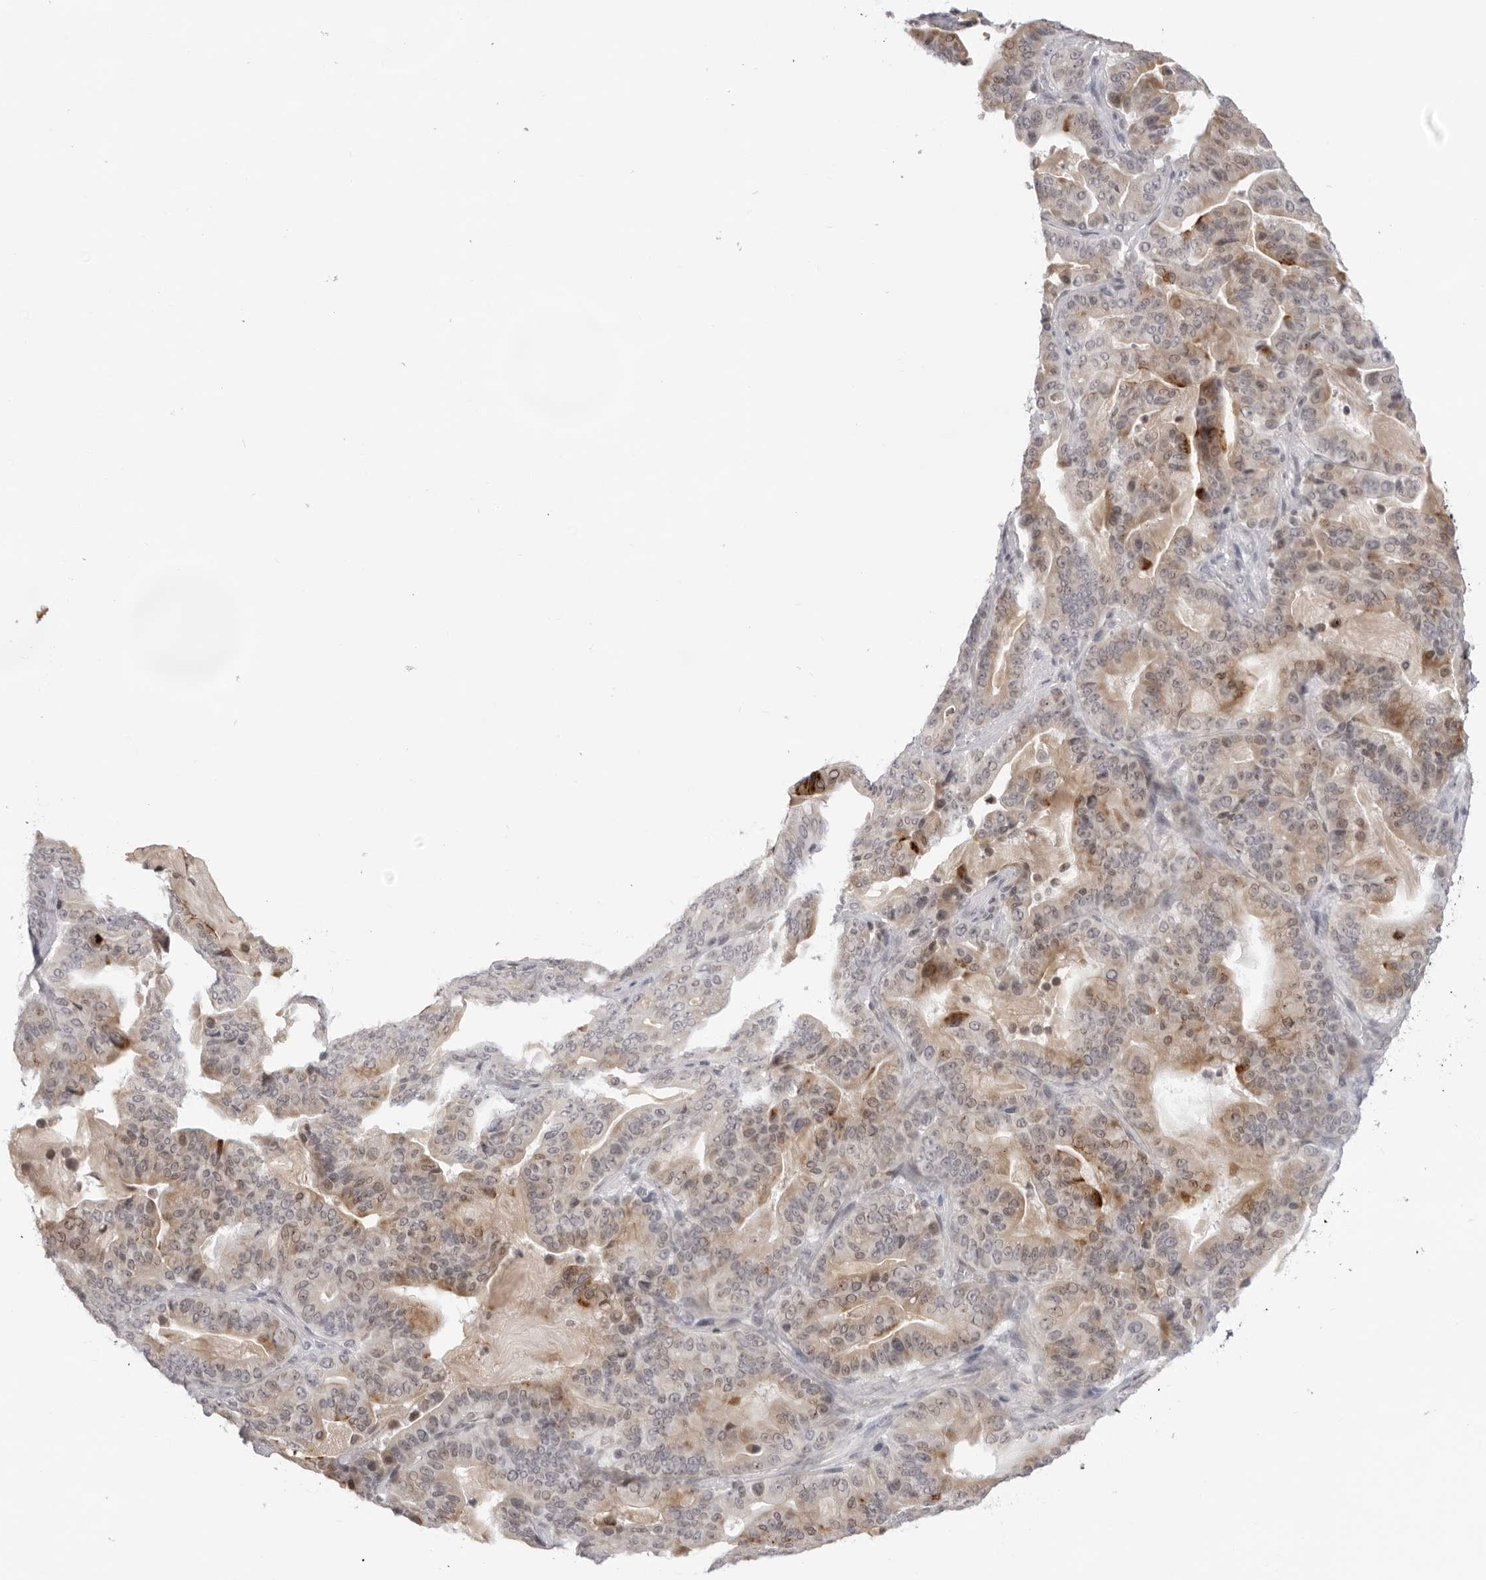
{"staining": {"intensity": "weak", "quantity": "25%-75%", "location": "cytoplasmic/membranous"}, "tissue": "pancreatic cancer", "cell_type": "Tumor cells", "image_type": "cancer", "snomed": [{"axis": "morphology", "description": "Adenocarcinoma, NOS"}, {"axis": "topography", "description": "Pancreas"}], "caption": "A brown stain shows weak cytoplasmic/membranous staining of a protein in pancreatic cancer tumor cells.", "gene": "ACP6", "patient": {"sex": "male", "age": 63}}